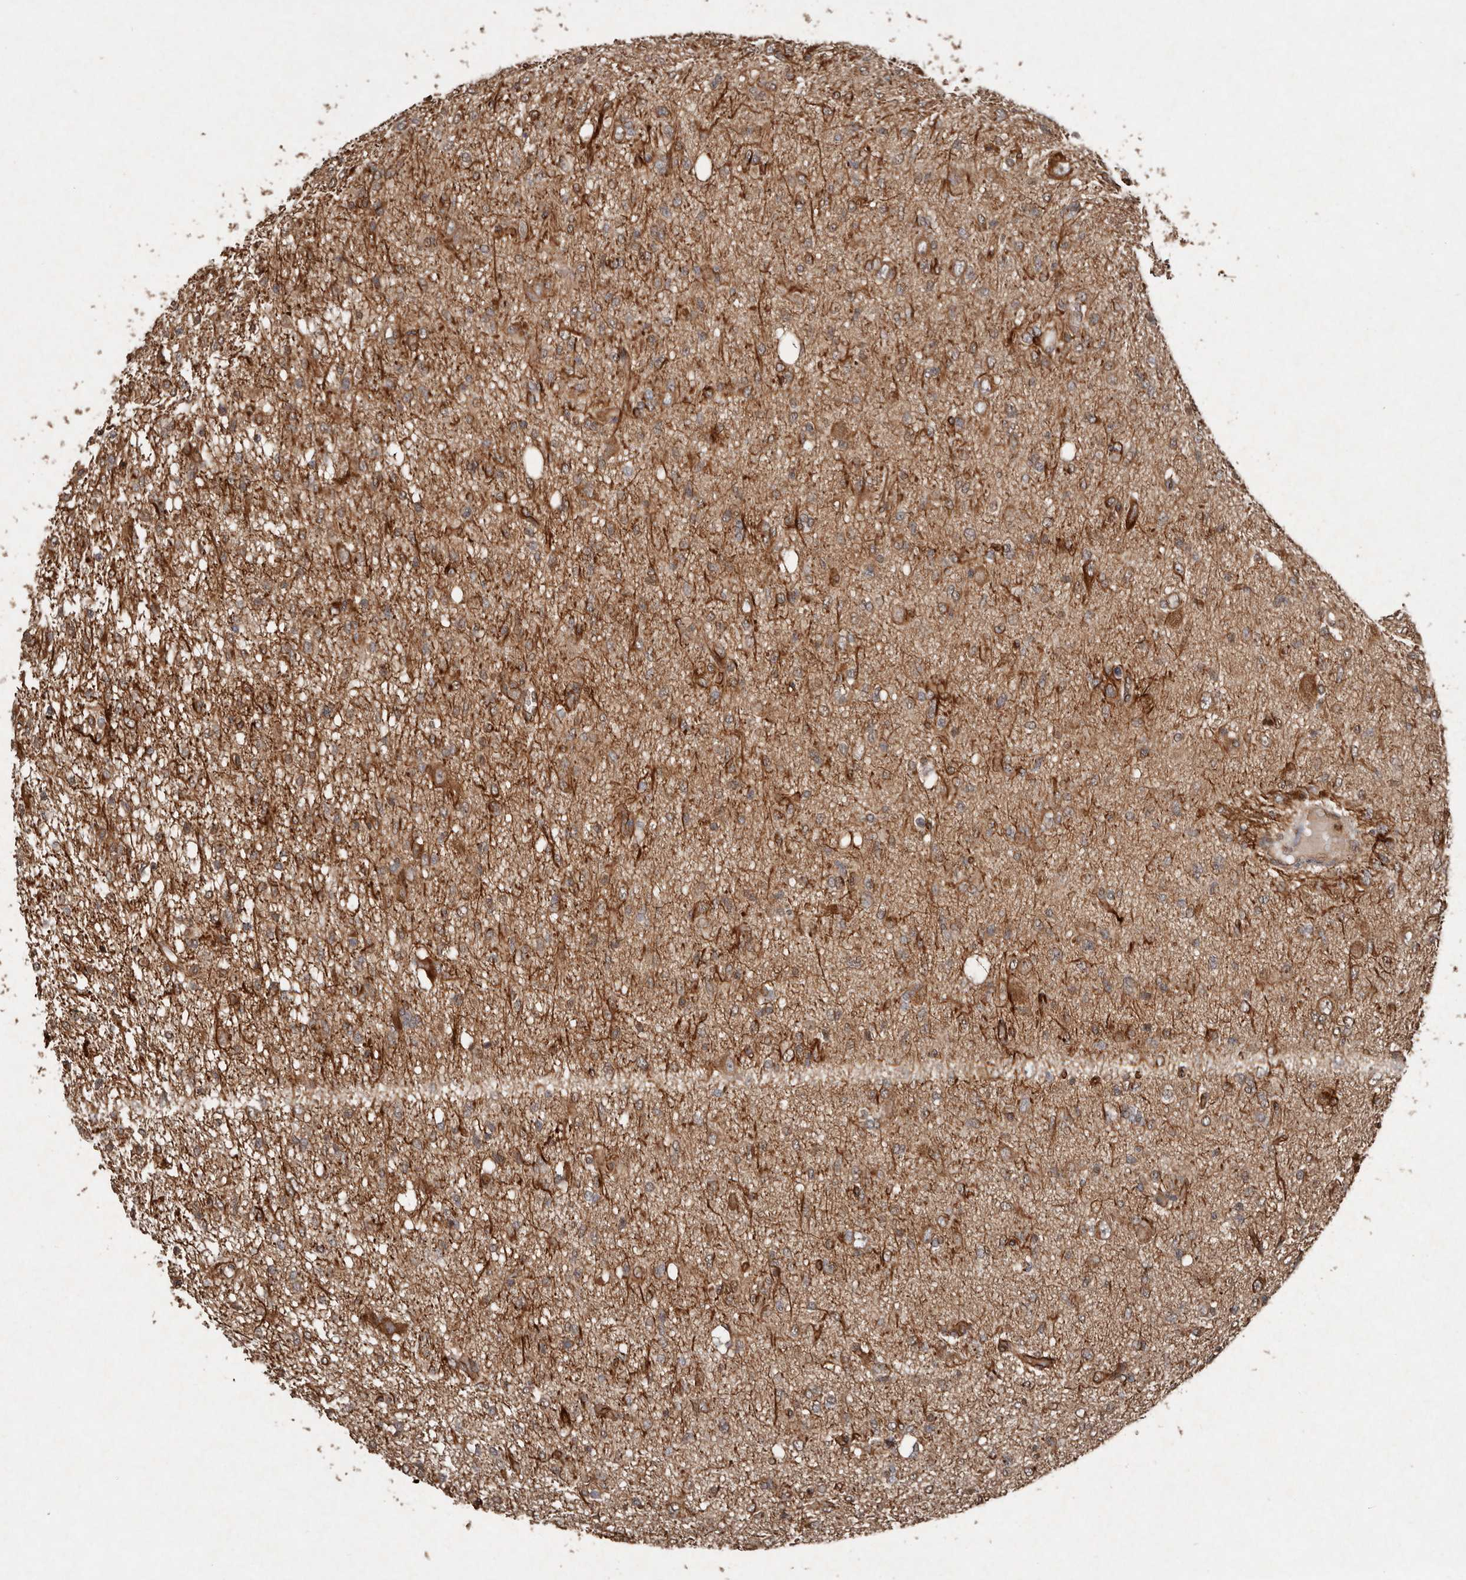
{"staining": {"intensity": "moderate", "quantity": "<25%", "location": "cytoplasmic/membranous"}, "tissue": "glioma", "cell_type": "Tumor cells", "image_type": "cancer", "snomed": [{"axis": "morphology", "description": "Glioma, malignant, High grade"}, {"axis": "topography", "description": "Brain"}], "caption": "Tumor cells exhibit low levels of moderate cytoplasmic/membranous expression in approximately <25% of cells in human malignant glioma (high-grade). The staining is performed using DAB brown chromogen to label protein expression. The nuclei are counter-stained blue using hematoxylin.", "gene": "DIP2C", "patient": {"sex": "female", "age": 59}}